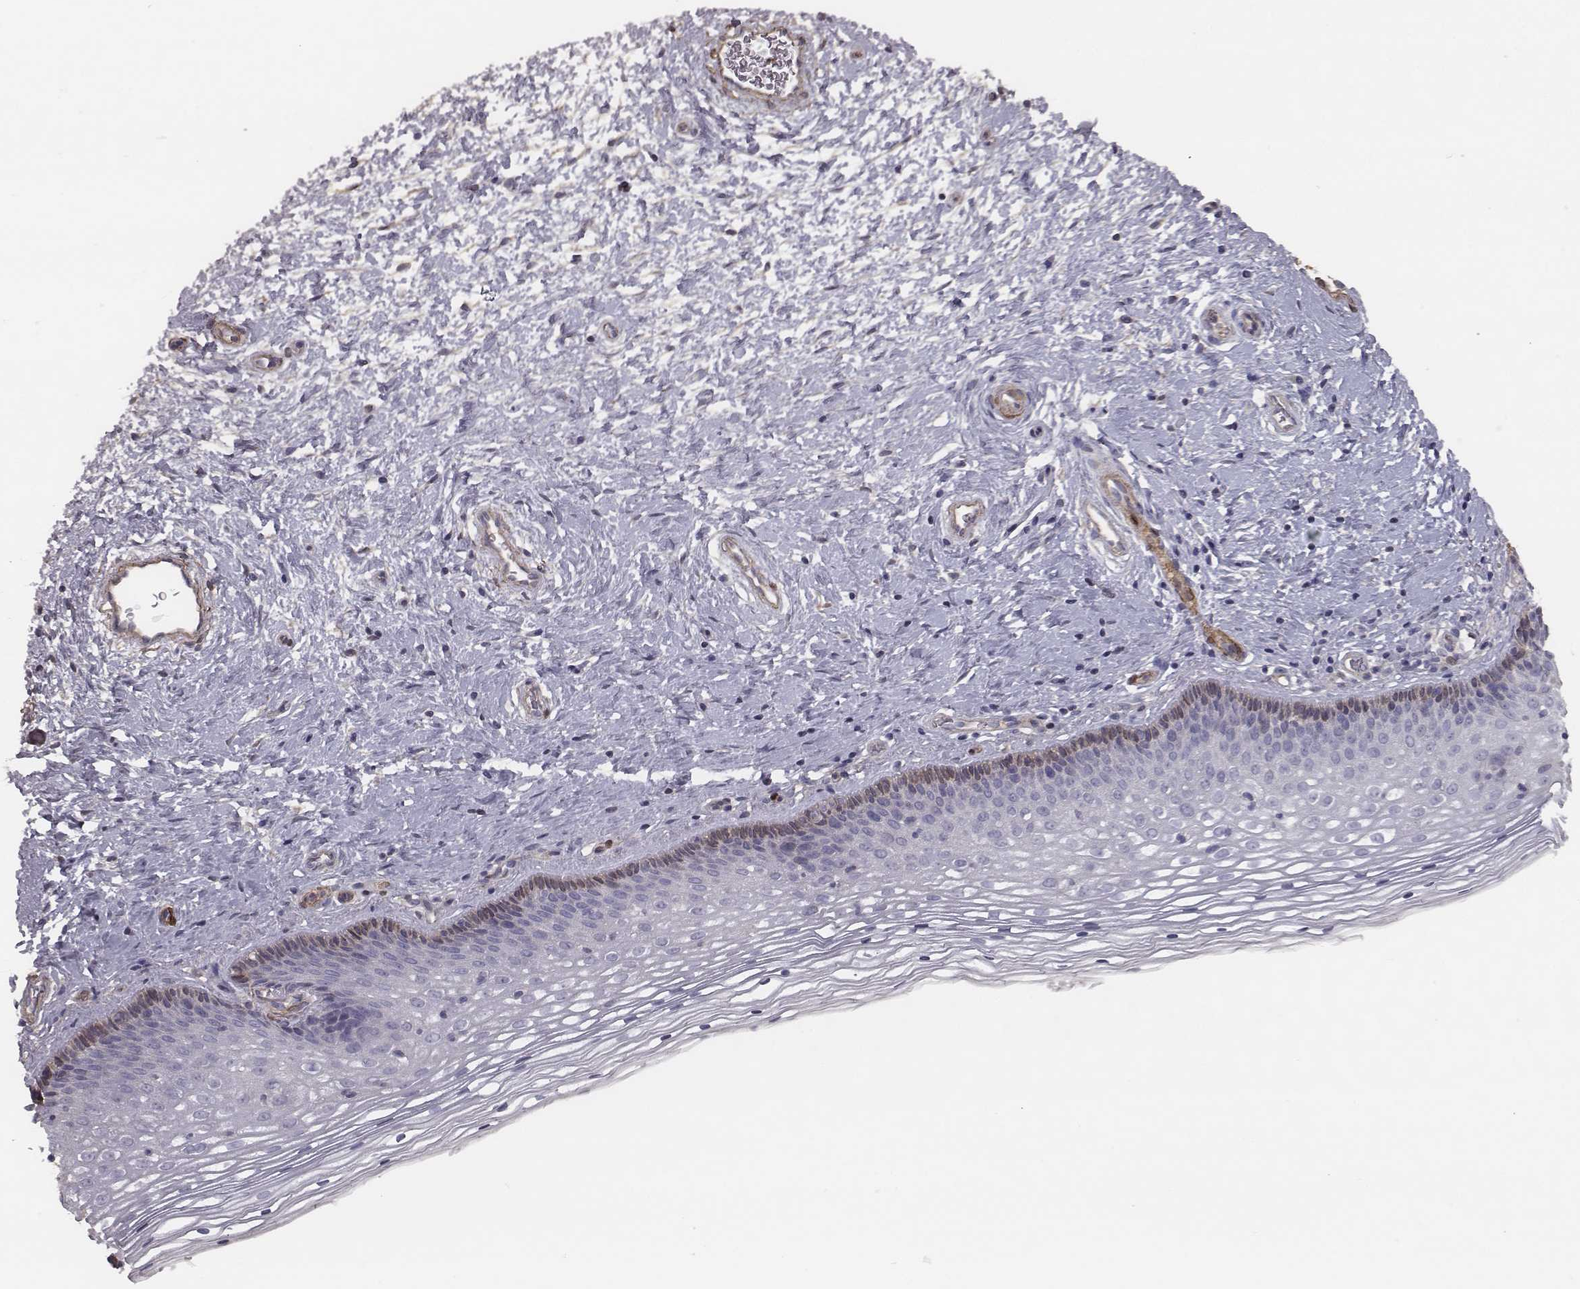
{"staining": {"intensity": "negative", "quantity": "none", "location": "none"}, "tissue": "cervix", "cell_type": "Glandular cells", "image_type": "normal", "snomed": [{"axis": "morphology", "description": "Normal tissue, NOS"}, {"axis": "topography", "description": "Cervix"}], "caption": "DAB immunohistochemical staining of benign cervix shows no significant expression in glandular cells. Nuclei are stained in blue.", "gene": "ISYNA1", "patient": {"sex": "female", "age": 34}}